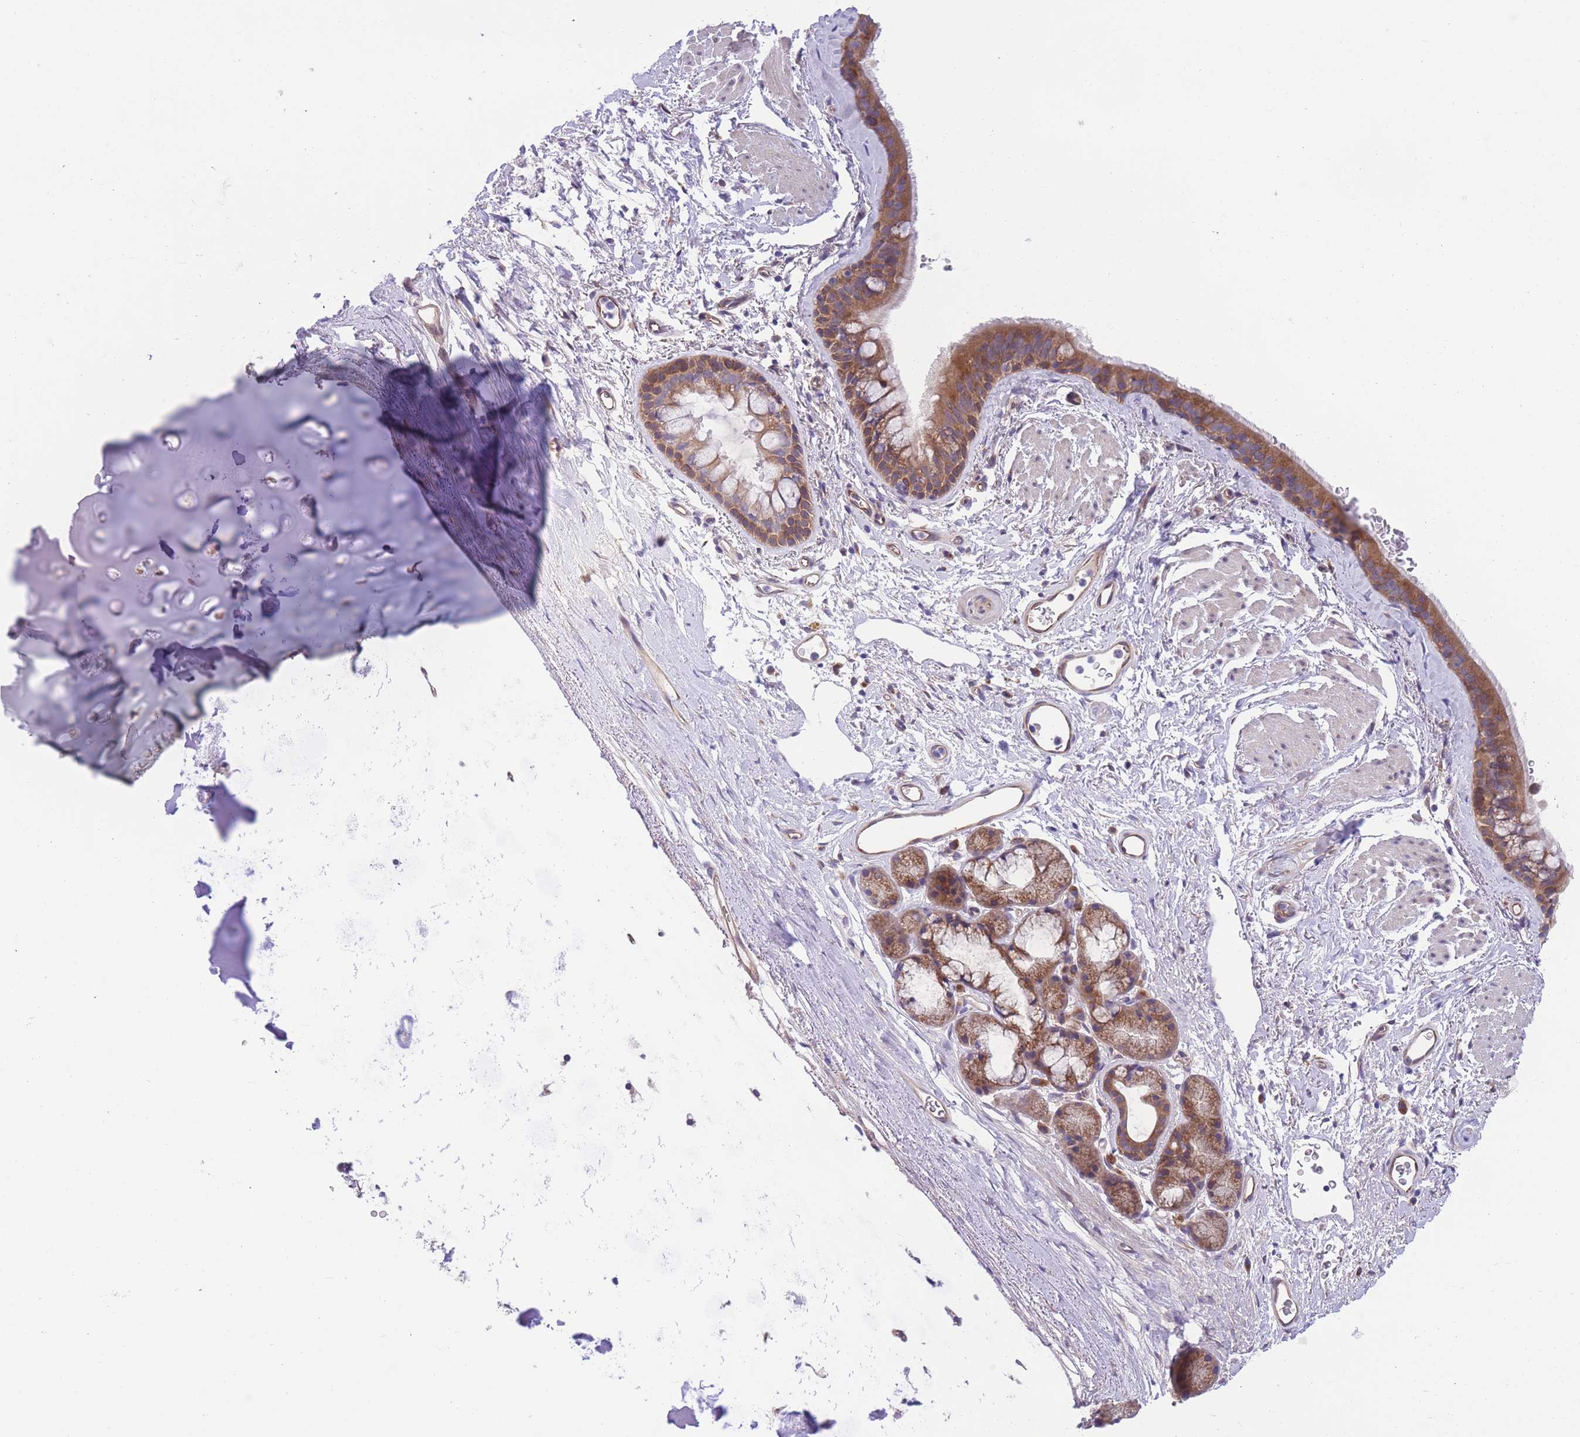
{"staining": {"intensity": "moderate", "quantity": ">75%", "location": "cytoplasmic/membranous"}, "tissue": "bronchus", "cell_type": "Respiratory epithelial cells", "image_type": "normal", "snomed": [{"axis": "morphology", "description": "Normal tissue, NOS"}, {"axis": "topography", "description": "Lymph node"}, {"axis": "topography", "description": "Cartilage tissue"}, {"axis": "topography", "description": "Bronchus"}], "caption": "Benign bronchus was stained to show a protein in brown. There is medium levels of moderate cytoplasmic/membranous expression in about >75% of respiratory epithelial cells. The protein of interest is shown in brown color, while the nuclei are stained blue.", "gene": "WWOX", "patient": {"sex": "female", "age": 70}}